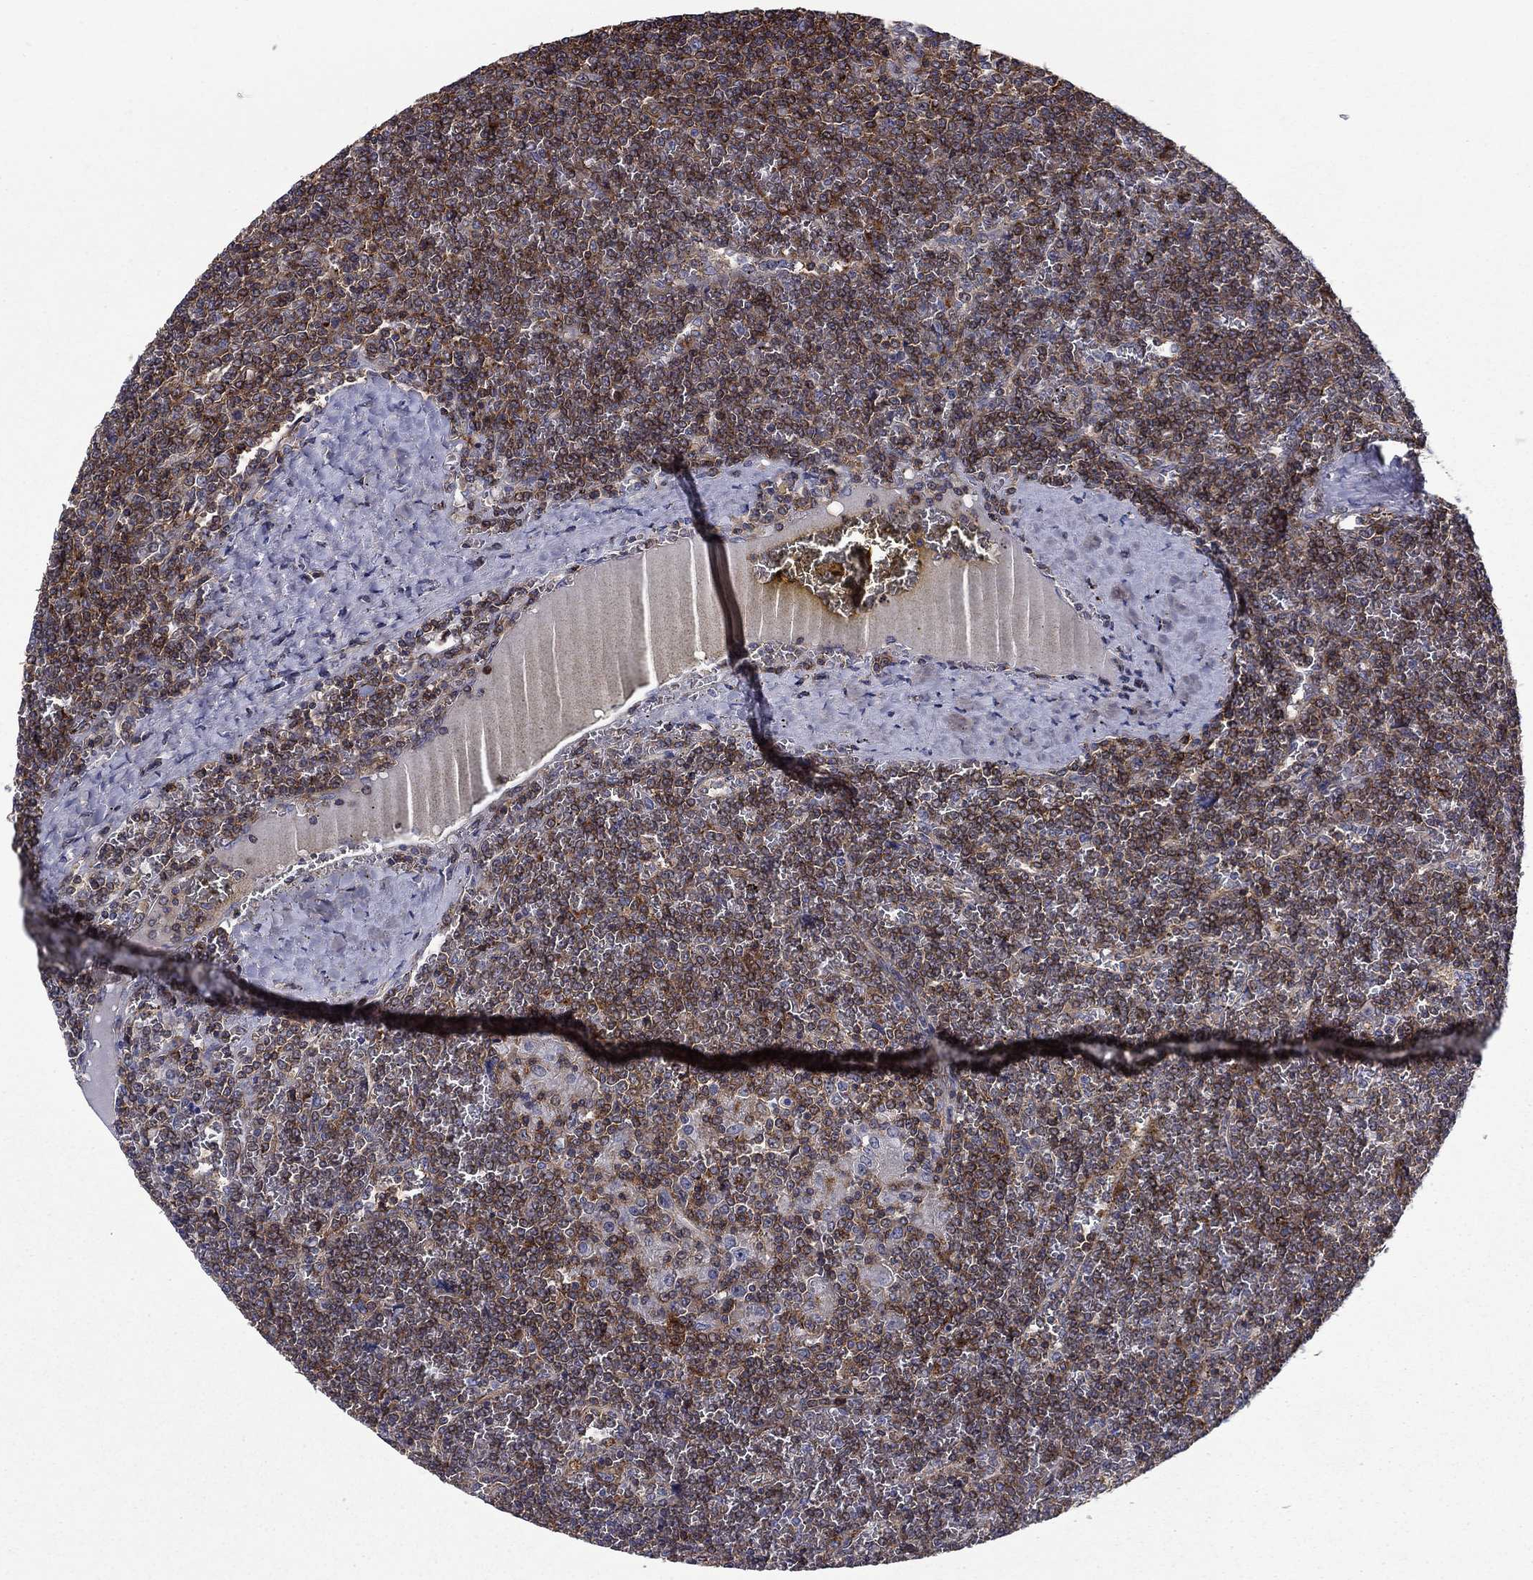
{"staining": {"intensity": "strong", "quantity": "25%-75%", "location": "cytoplasmic/membranous"}, "tissue": "lymphoma", "cell_type": "Tumor cells", "image_type": "cancer", "snomed": [{"axis": "morphology", "description": "Malignant lymphoma, non-Hodgkin's type, Low grade"}, {"axis": "topography", "description": "Spleen"}], "caption": "This is an image of IHC staining of lymphoma, which shows strong staining in the cytoplasmic/membranous of tumor cells.", "gene": "SIT1", "patient": {"sex": "female", "age": 19}}